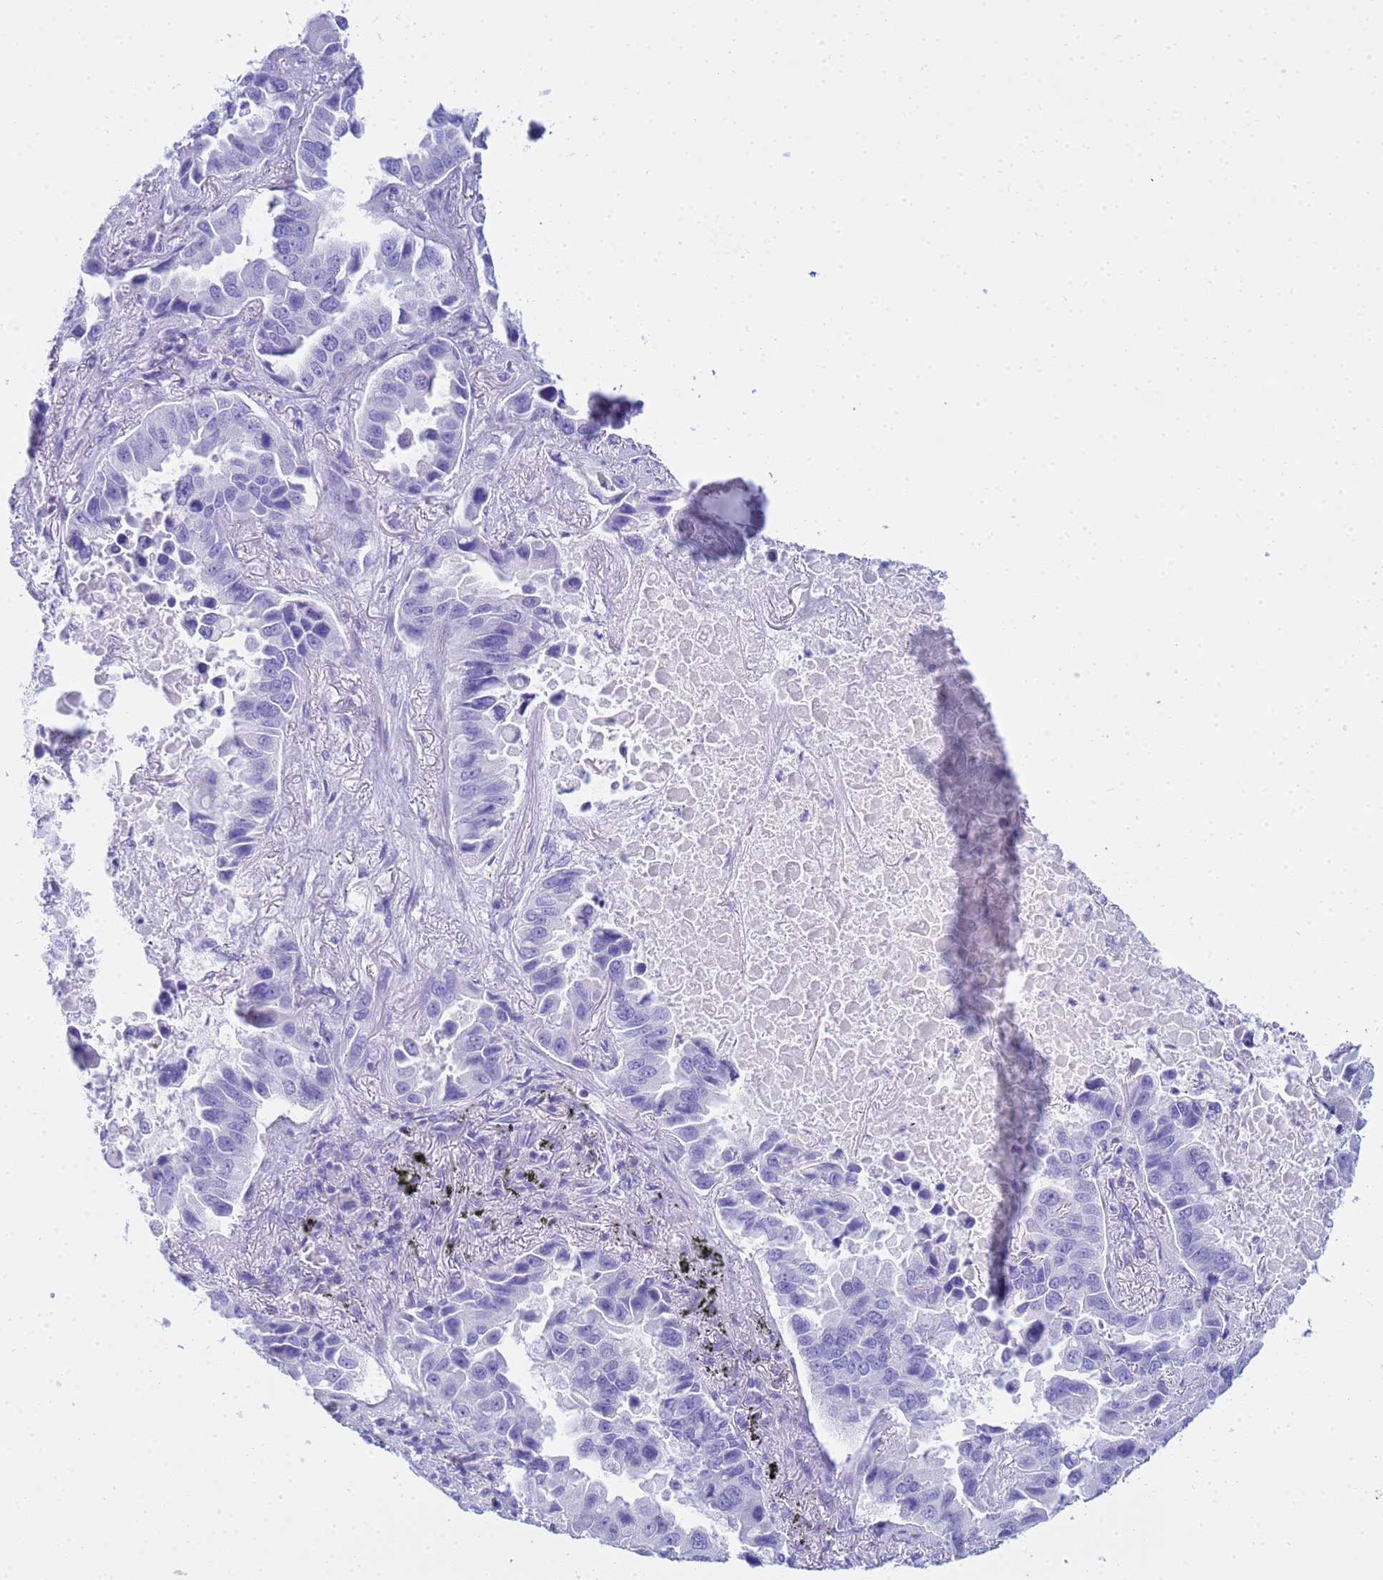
{"staining": {"intensity": "negative", "quantity": "none", "location": "none"}, "tissue": "lung cancer", "cell_type": "Tumor cells", "image_type": "cancer", "snomed": [{"axis": "morphology", "description": "Adenocarcinoma, NOS"}, {"axis": "topography", "description": "Lung"}], "caption": "Lung cancer was stained to show a protein in brown. There is no significant positivity in tumor cells.", "gene": "AQP12A", "patient": {"sex": "male", "age": 64}}